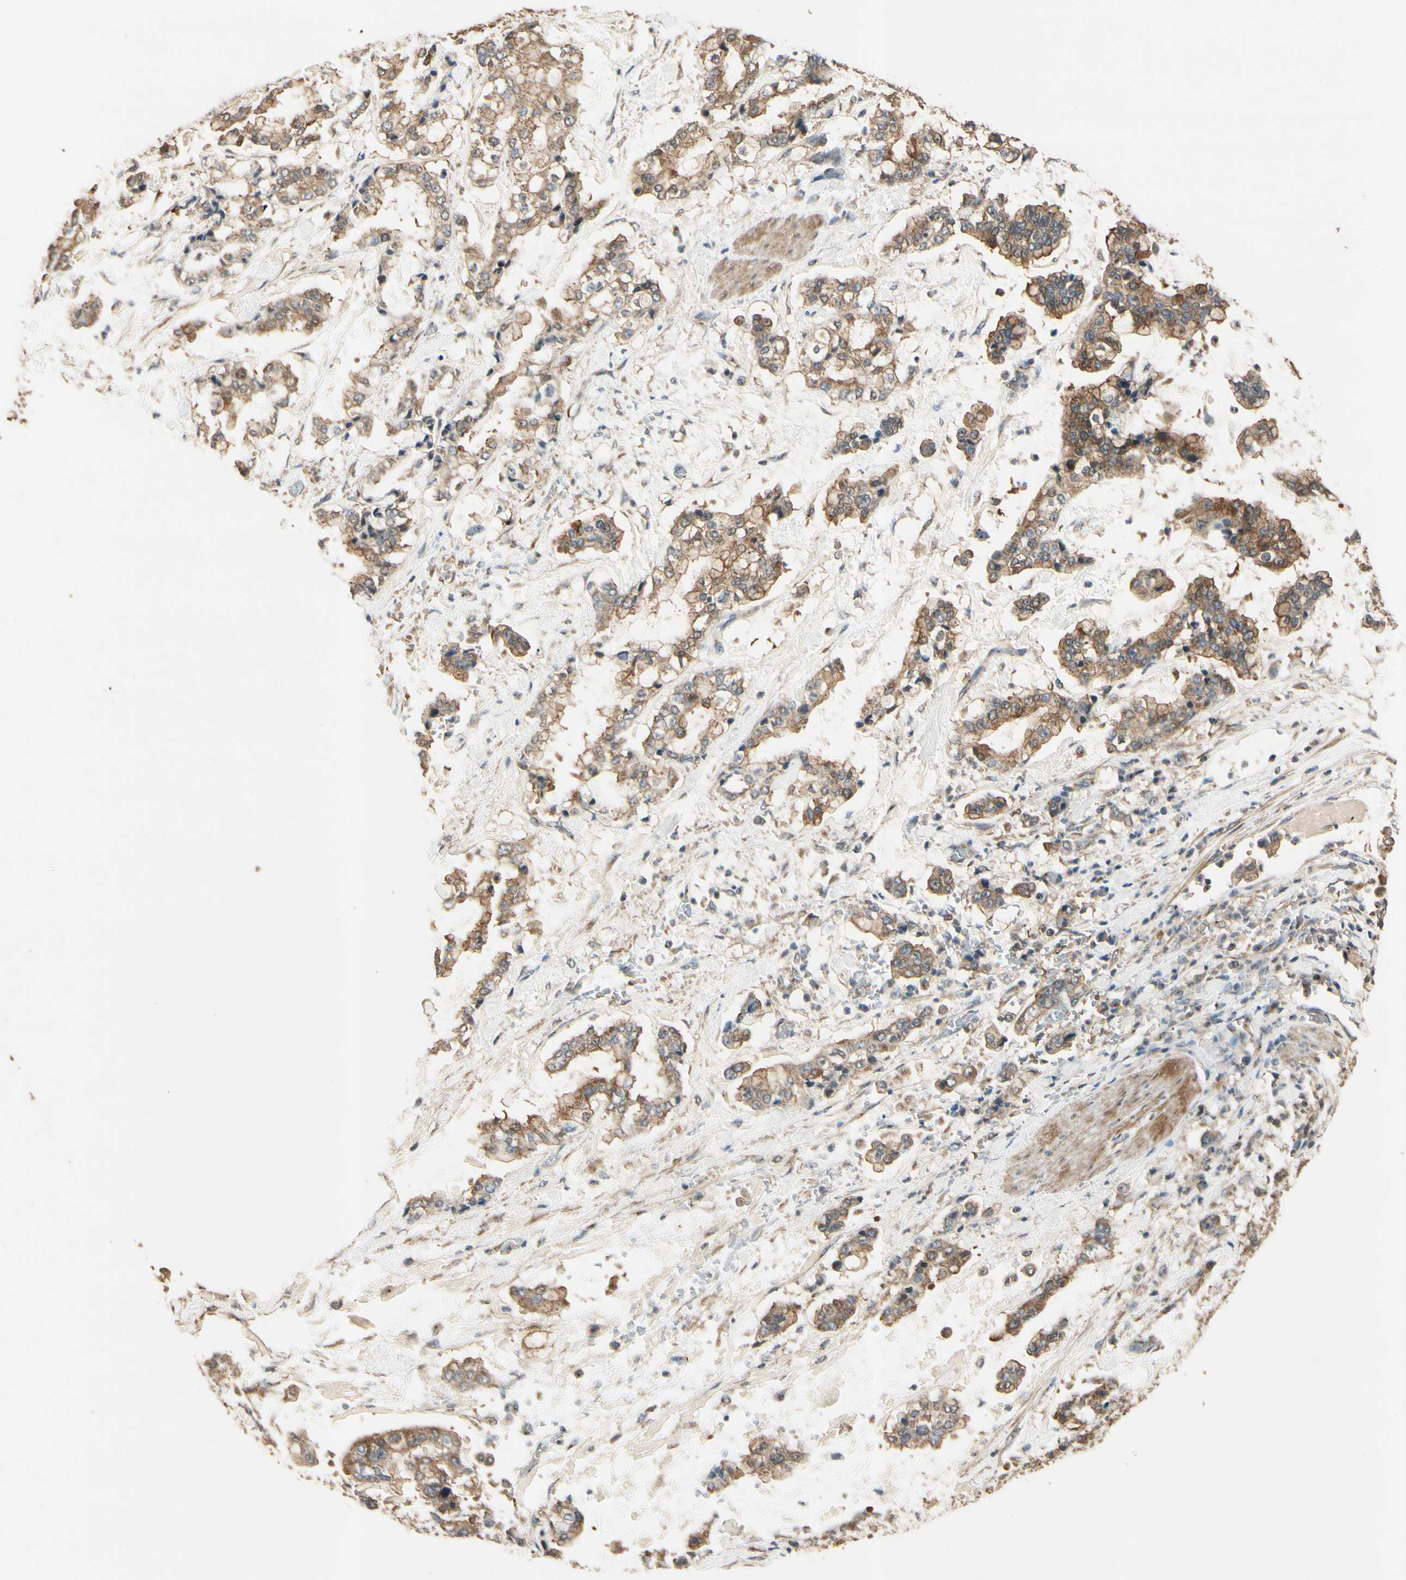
{"staining": {"intensity": "moderate", "quantity": ">75%", "location": "cytoplasmic/membranous"}, "tissue": "stomach cancer", "cell_type": "Tumor cells", "image_type": "cancer", "snomed": [{"axis": "morphology", "description": "Normal tissue, NOS"}, {"axis": "morphology", "description": "Adenocarcinoma, NOS"}, {"axis": "topography", "description": "Stomach, upper"}, {"axis": "topography", "description": "Stomach"}], "caption": "Tumor cells demonstrate medium levels of moderate cytoplasmic/membranous staining in approximately >75% of cells in human stomach cancer (adenocarcinoma).", "gene": "AKAP9", "patient": {"sex": "male", "age": 76}}